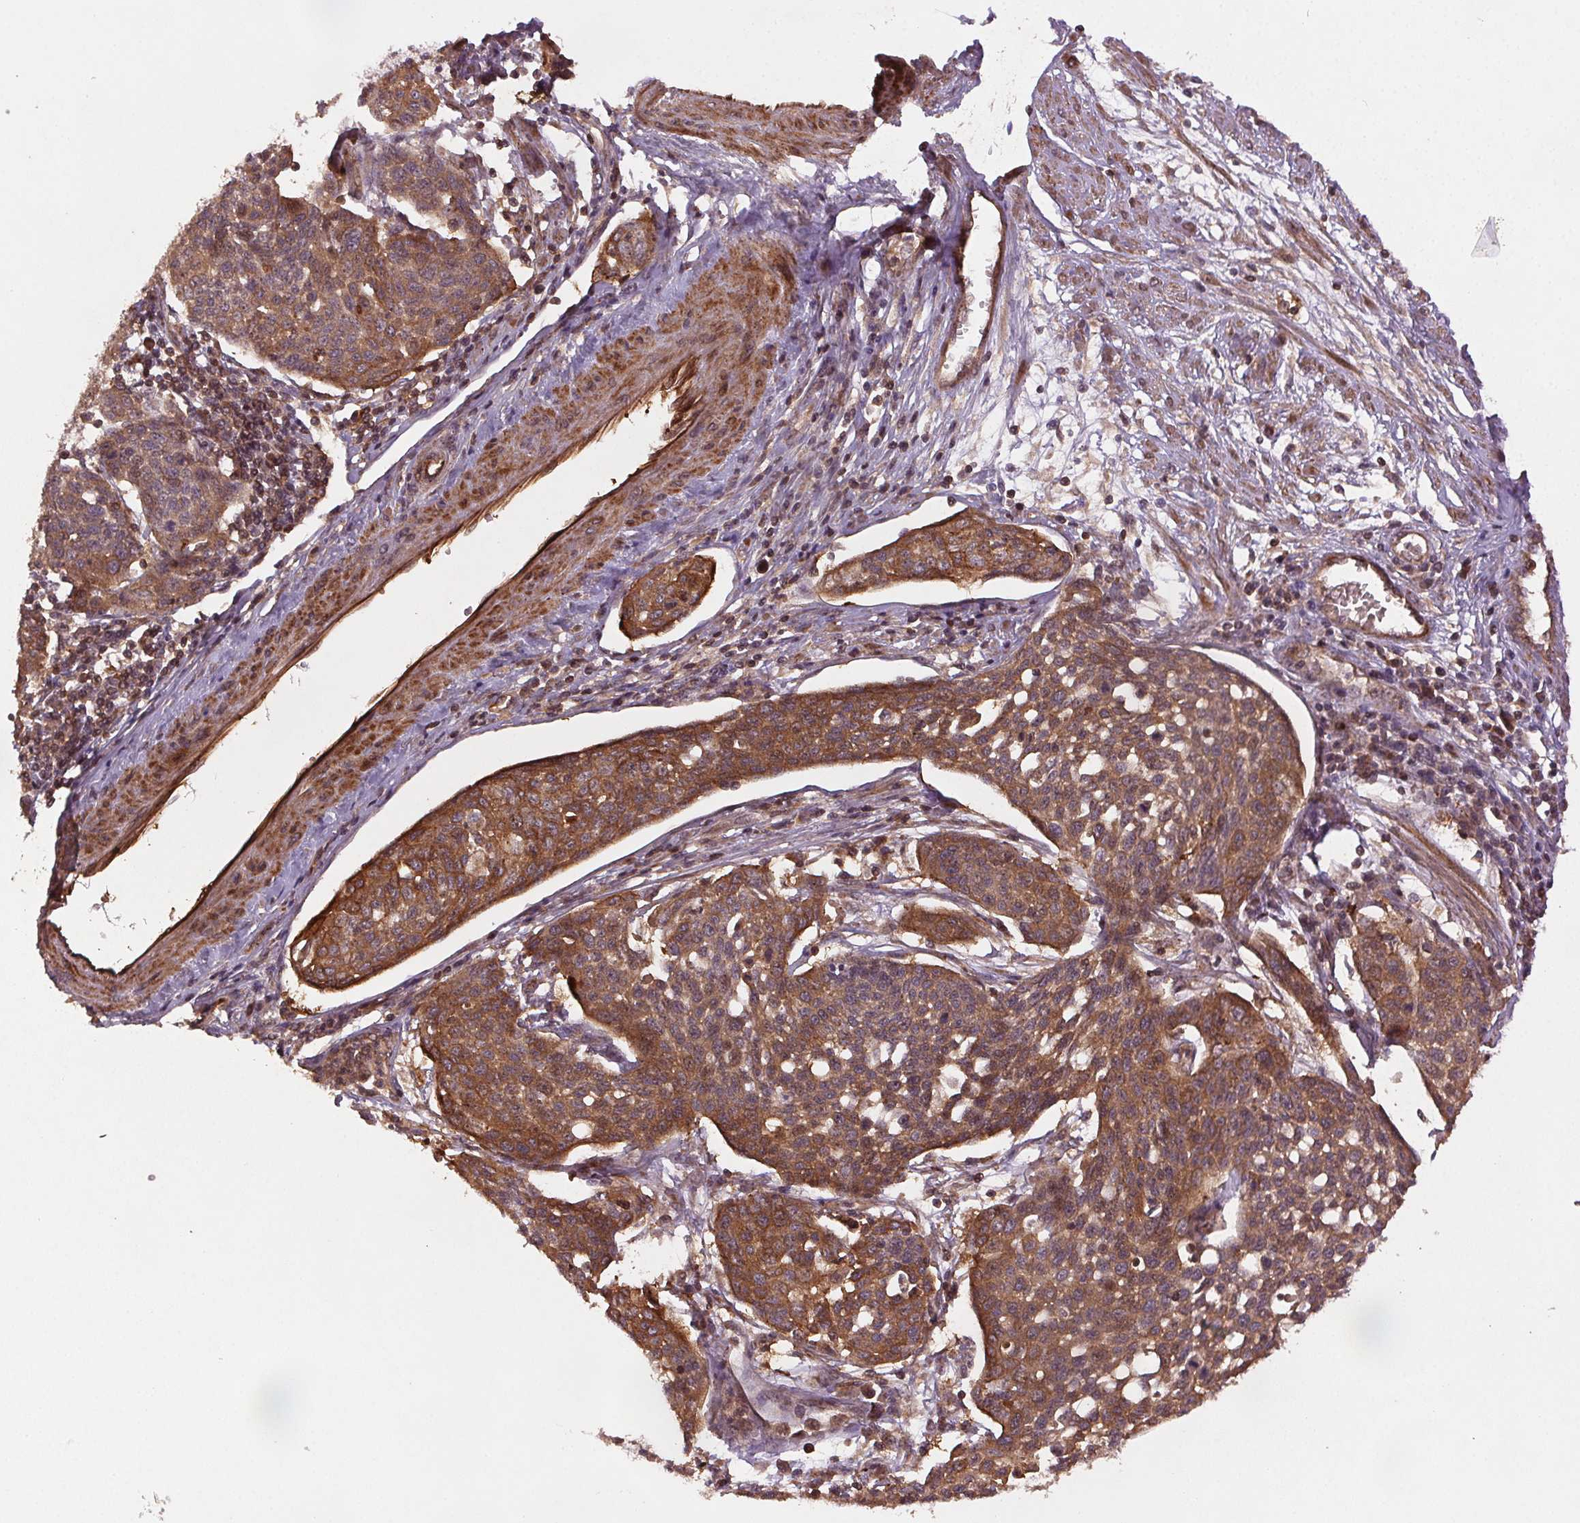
{"staining": {"intensity": "moderate", "quantity": ">75%", "location": "cytoplasmic/membranous"}, "tissue": "cervical cancer", "cell_type": "Tumor cells", "image_type": "cancer", "snomed": [{"axis": "morphology", "description": "Squamous cell carcinoma, NOS"}, {"axis": "topography", "description": "Cervix"}], "caption": "An immunohistochemistry (IHC) micrograph of tumor tissue is shown. Protein staining in brown highlights moderate cytoplasmic/membranous positivity in cervical cancer (squamous cell carcinoma) within tumor cells.", "gene": "SEC14L2", "patient": {"sex": "female", "age": 34}}